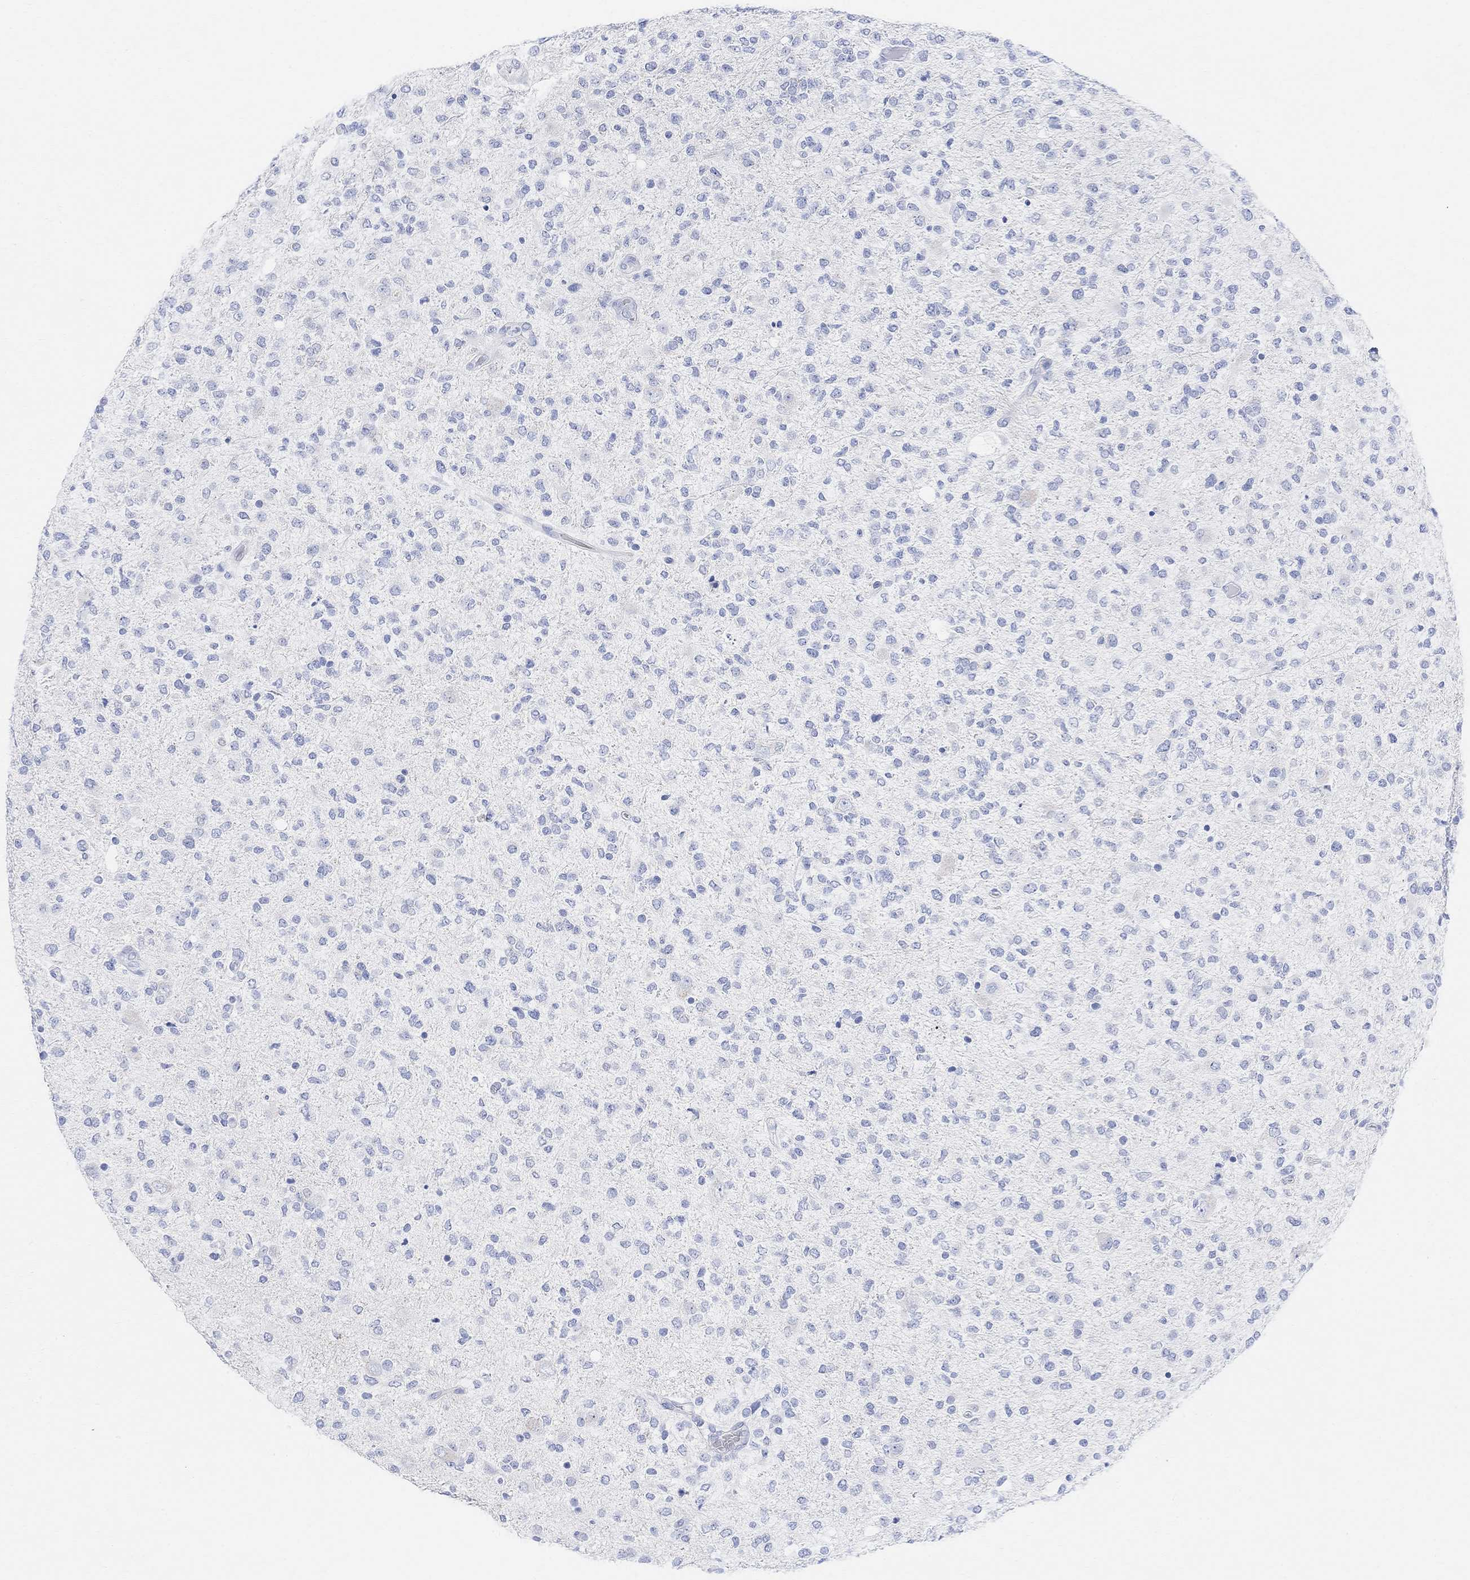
{"staining": {"intensity": "negative", "quantity": "none", "location": "none"}, "tissue": "glioma", "cell_type": "Tumor cells", "image_type": "cancer", "snomed": [{"axis": "morphology", "description": "Glioma, malignant, High grade"}, {"axis": "topography", "description": "Cerebral cortex"}], "caption": "Malignant glioma (high-grade) stained for a protein using immunohistochemistry (IHC) demonstrates no positivity tumor cells.", "gene": "RETNLB", "patient": {"sex": "male", "age": 70}}